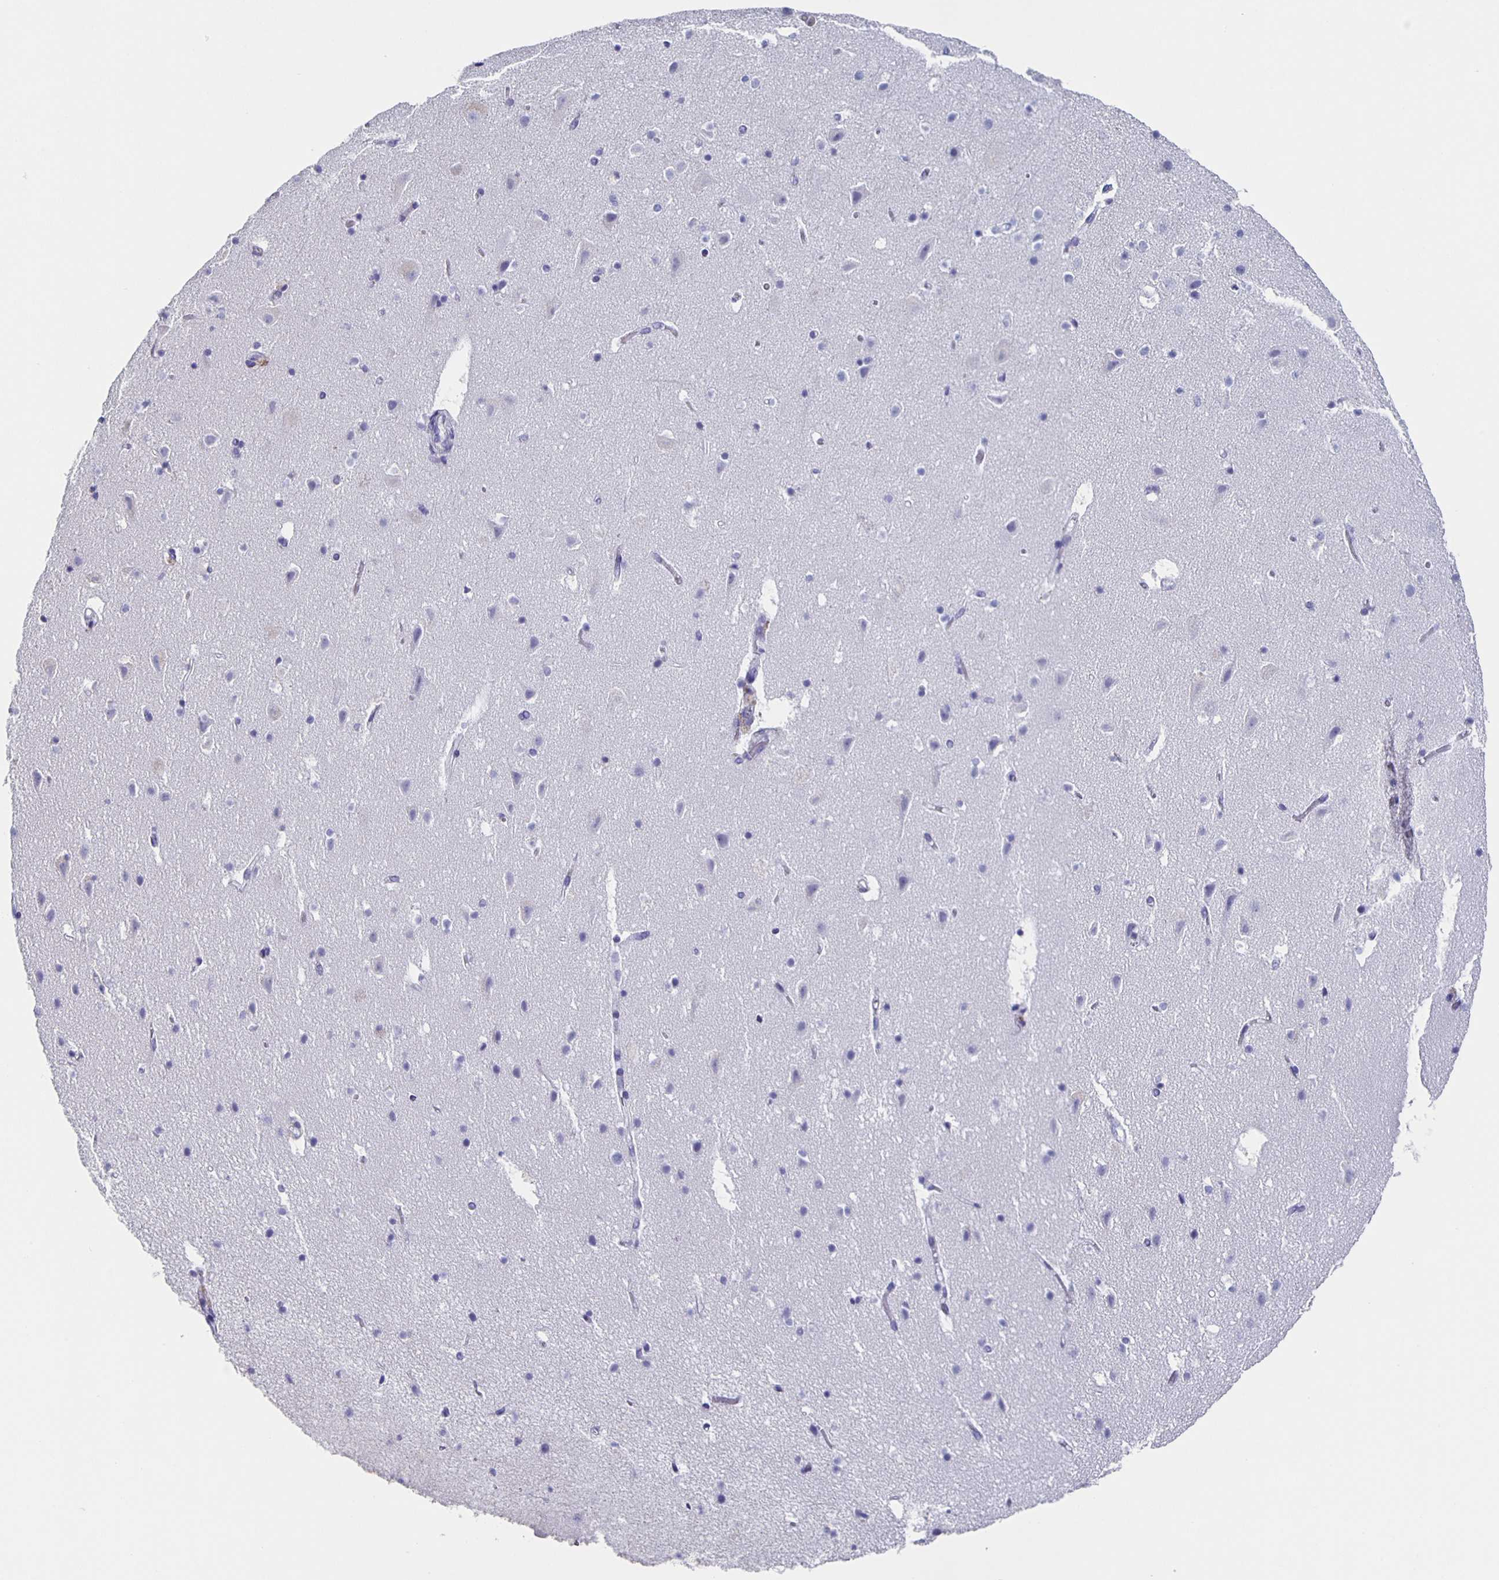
{"staining": {"intensity": "negative", "quantity": "none", "location": "none"}, "tissue": "cerebral cortex", "cell_type": "Endothelial cells", "image_type": "normal", "snomed": [{"axis": "morphology", "description": "Normal tissue, NOS"}, {"axis": "topography", "description": "Cerebral cortex"}], "caption": "Immunohistochemistry photomicrograph of unremarkable cerebral cortex: human cerebral cortex stained with DAB (3,3'-diaminobenzidine) displays no significant protein staining in endothelial cells.", "gene": "SLC34A2", "patient": {"sex": "female", "age": 42}}